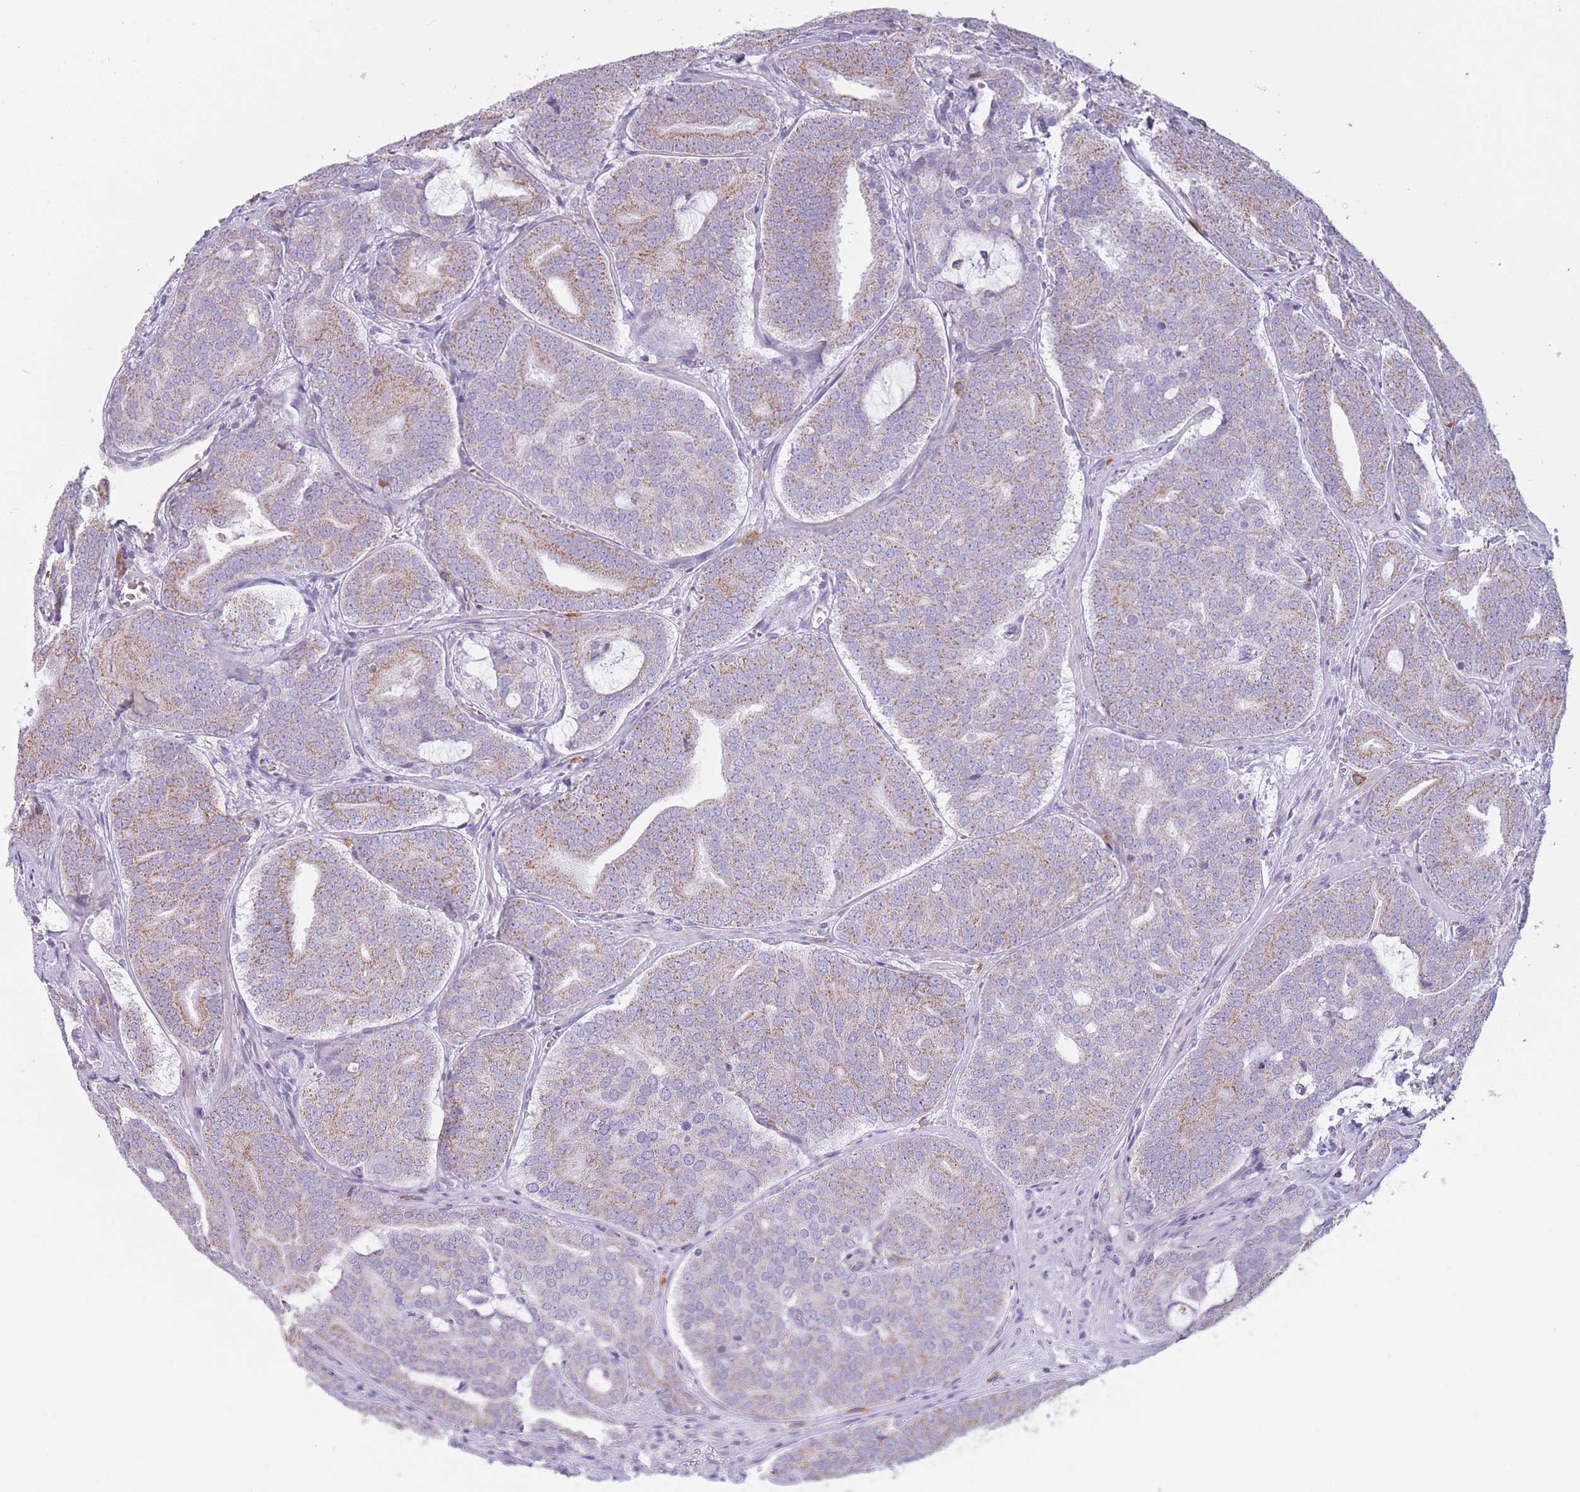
{"staining": {"intensity": "weak", "quantity": "25%-75%", "location": "cytoplasmic/membranous"}, "tissue": "prostate cancer", "cell_type": "Tumor cells", "image_type": "cancer", "snomed": [{"axis": "morphology", "description": "Adenocarcinoma, High grade"}, {"axis": "topography", "description": "Prostate"}], "caption": "Tumor cells reveal weak cytoplasmic/membranous expression in approximately 25%-75% of cells in prostate adenocarcinoma (high-grade). The staining is performed using DAB brown chromogen to label protein expression. The nuclei are counter-stained blue using hematoxylin.", "gene": "PDHA1", "patient": {"sex": "male", "age": 55}}